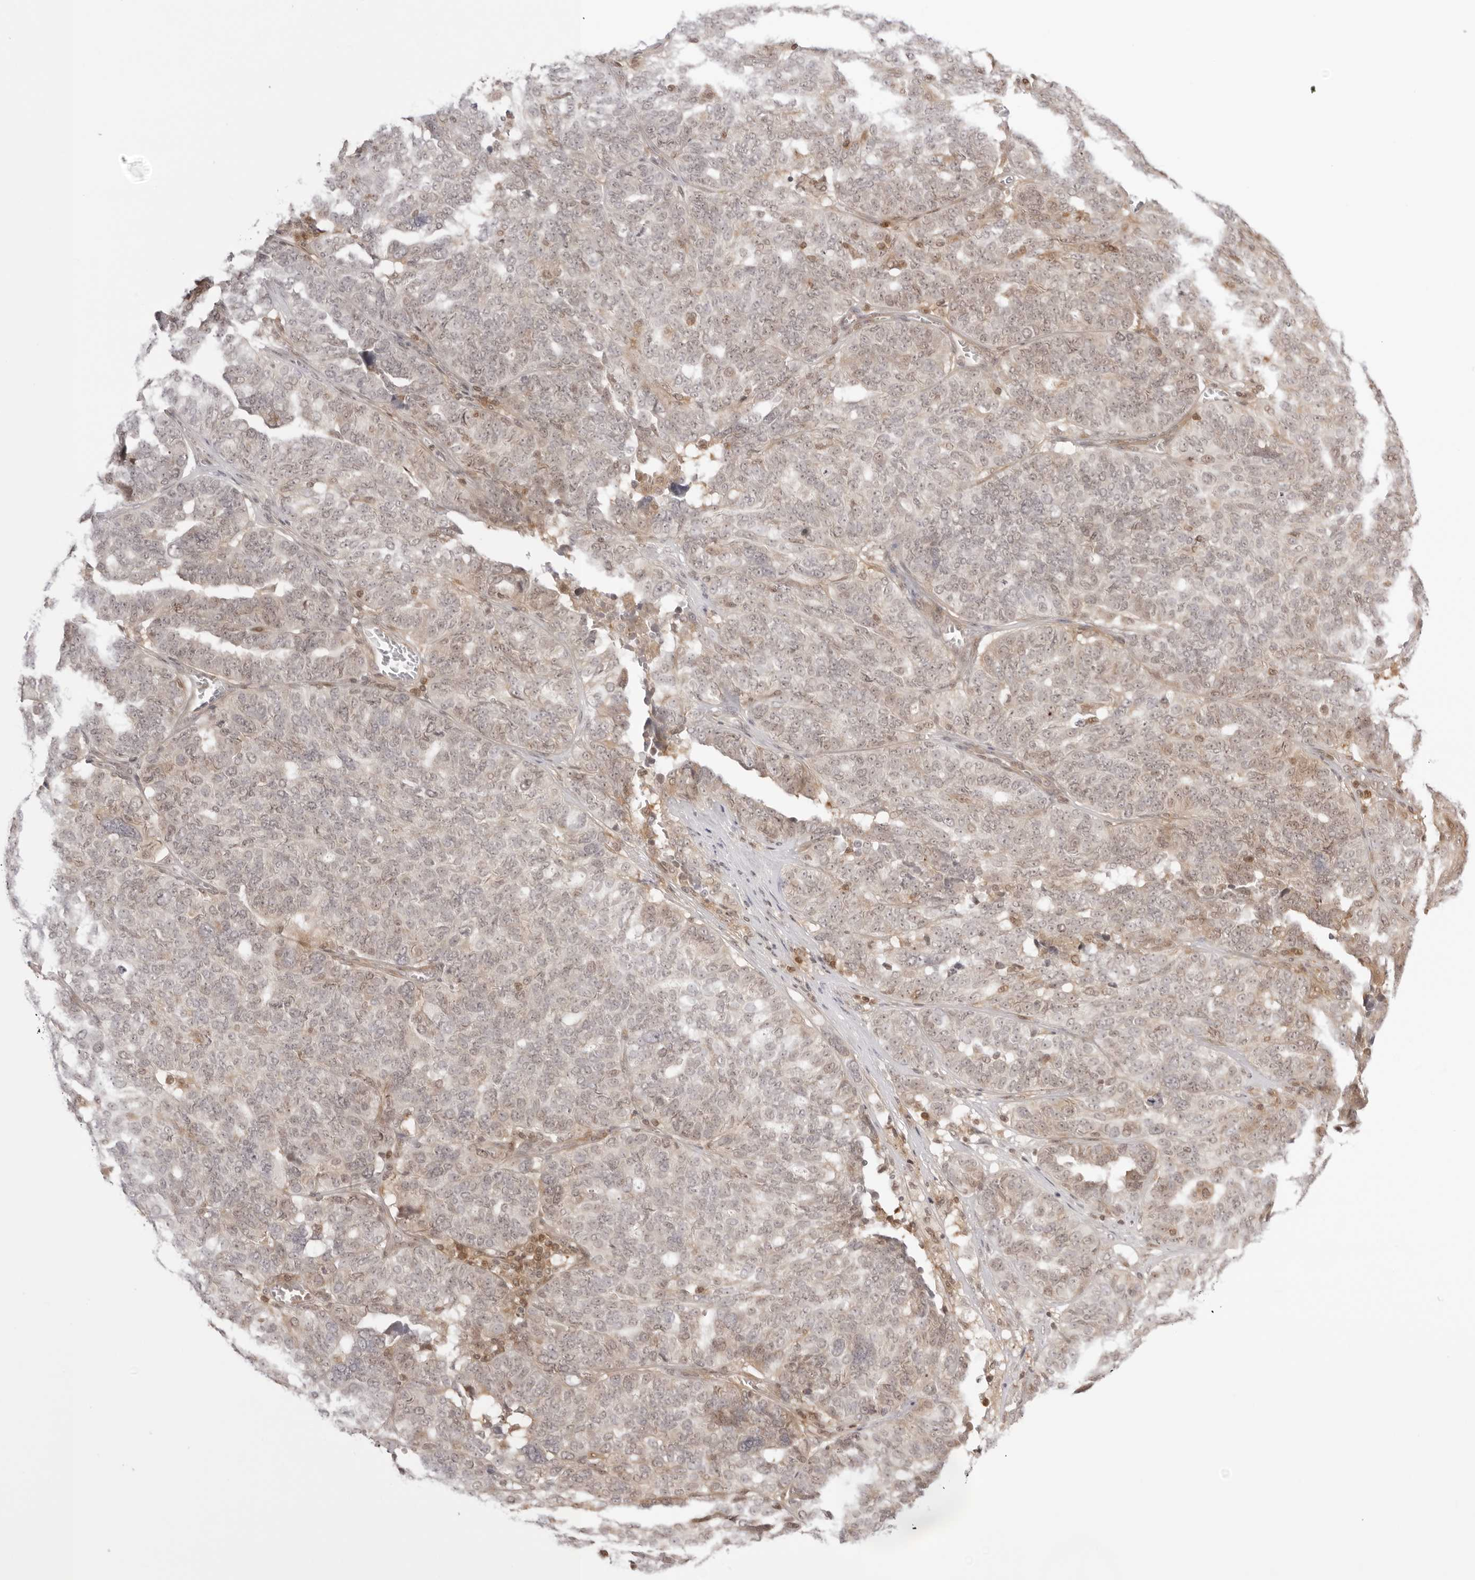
{"staining": {"intensity": "weak", "quantity": "<25%", "location": "nuclear"}, "tissue": "ovarian cancer", "cell_type": "Tumor cells", "image_type": "cancer", "snomed": [{"axis": "morphology", "description": "Cystadenocarcinoma, serous, NOS"}, {"axis": "topography", "description": "Ovary"}], "caption": "This photomicrograph is of ovarian cancer stained with IHC to label a protein in brown with the nuclei are counter-stained blue. There is no expression in tumor cells.", "gene": "RNF146", "patient": {"sex": "female", "age": 59}}